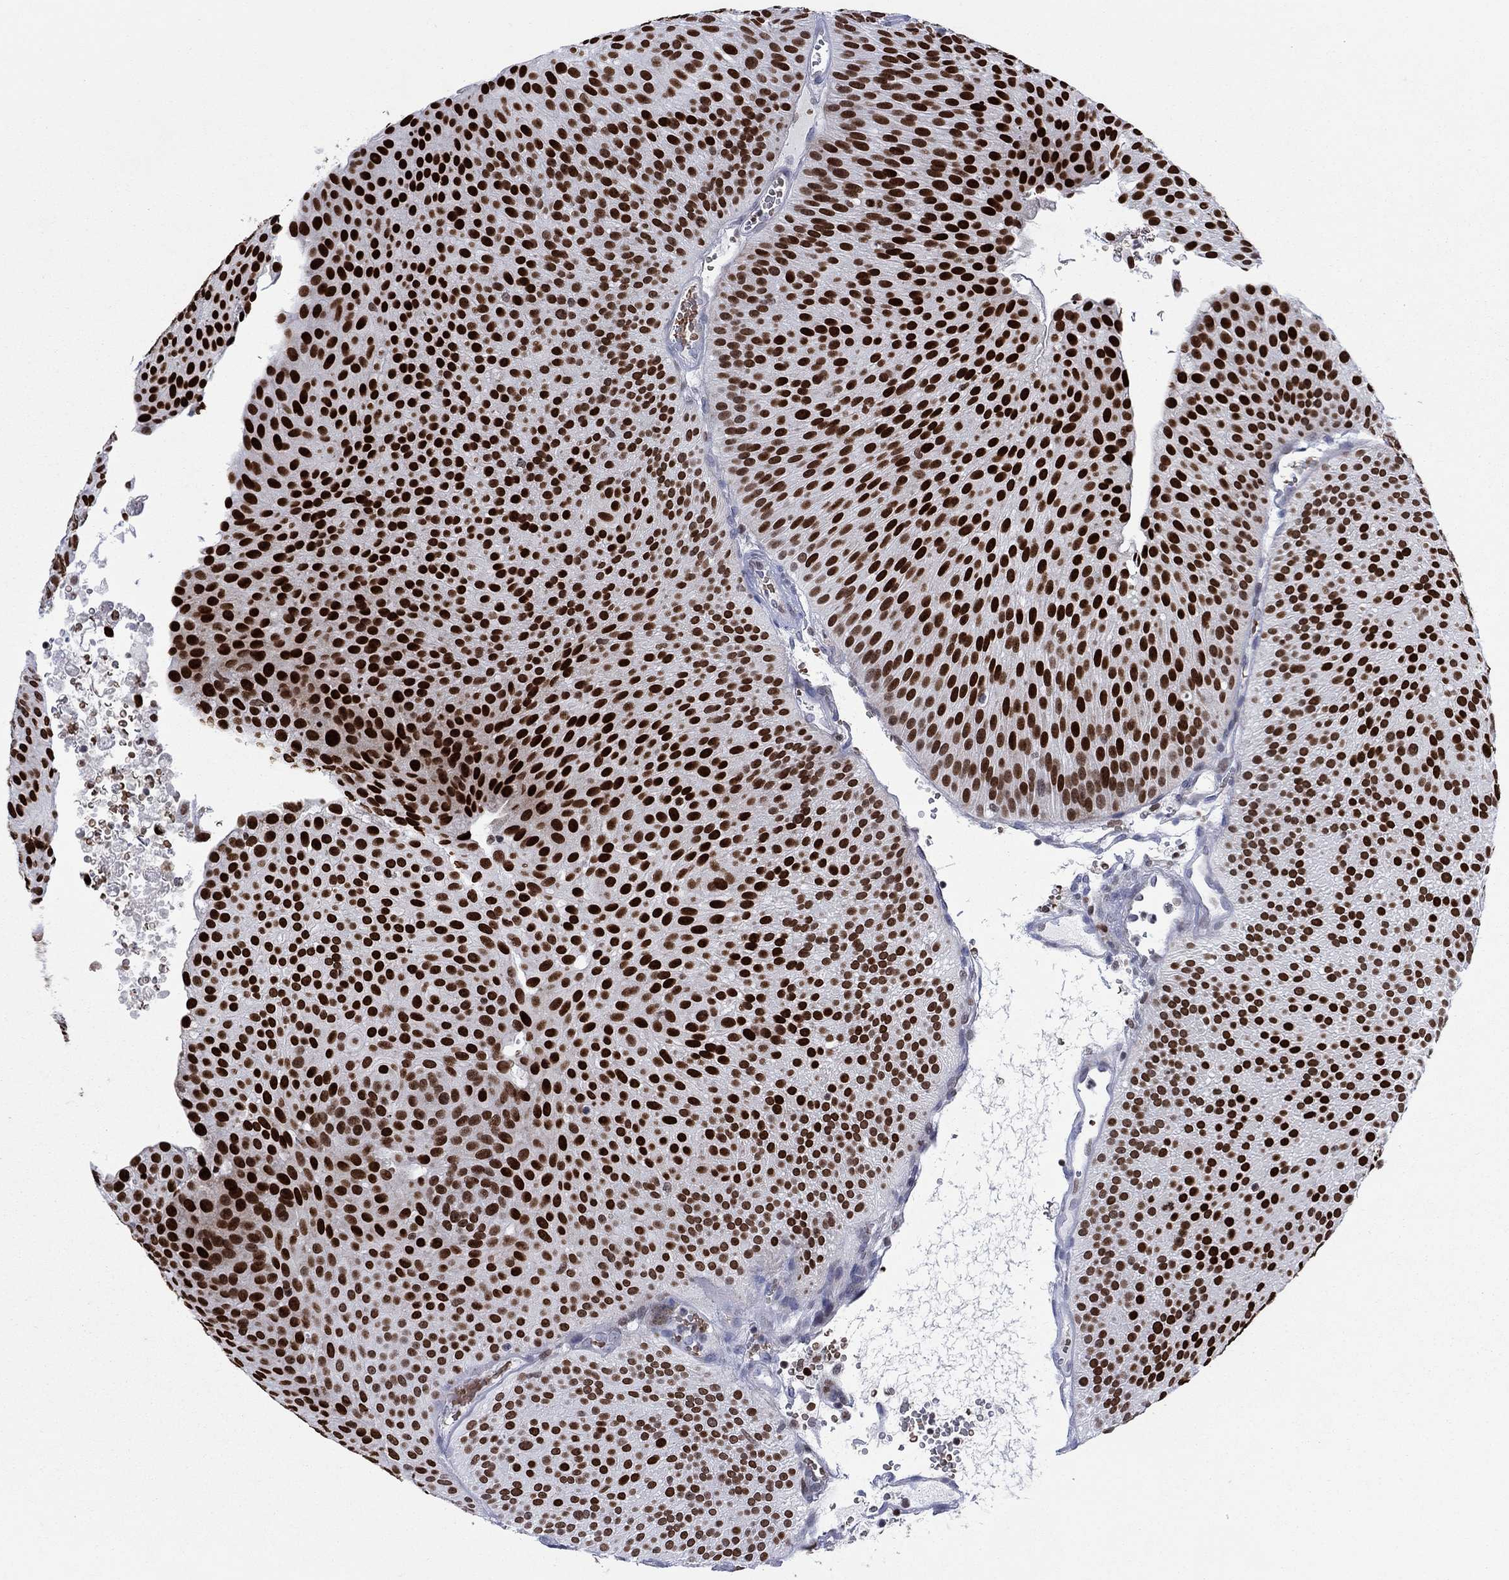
{"staining": {"intensity": "strong", "quantity": ">75%", "location": "nuclear"}, "tissue": "urothelial cancer", "cell_type": "Tumor cells", "image_type": "cancer", "snomed": [{"axis": "morphology", "description": "Urothelial carcinoma, Low grade"}, {"axis": "topography", "description": "Urinary bladder"}], "caption": "Protein expression analysis of human urothelial carcinoma (low-grade) reveals strong nuclear staining in approximately >75% of tumor cells.", "gene": "HMGA1", "patient": {"sex": "male", "age": 65}}